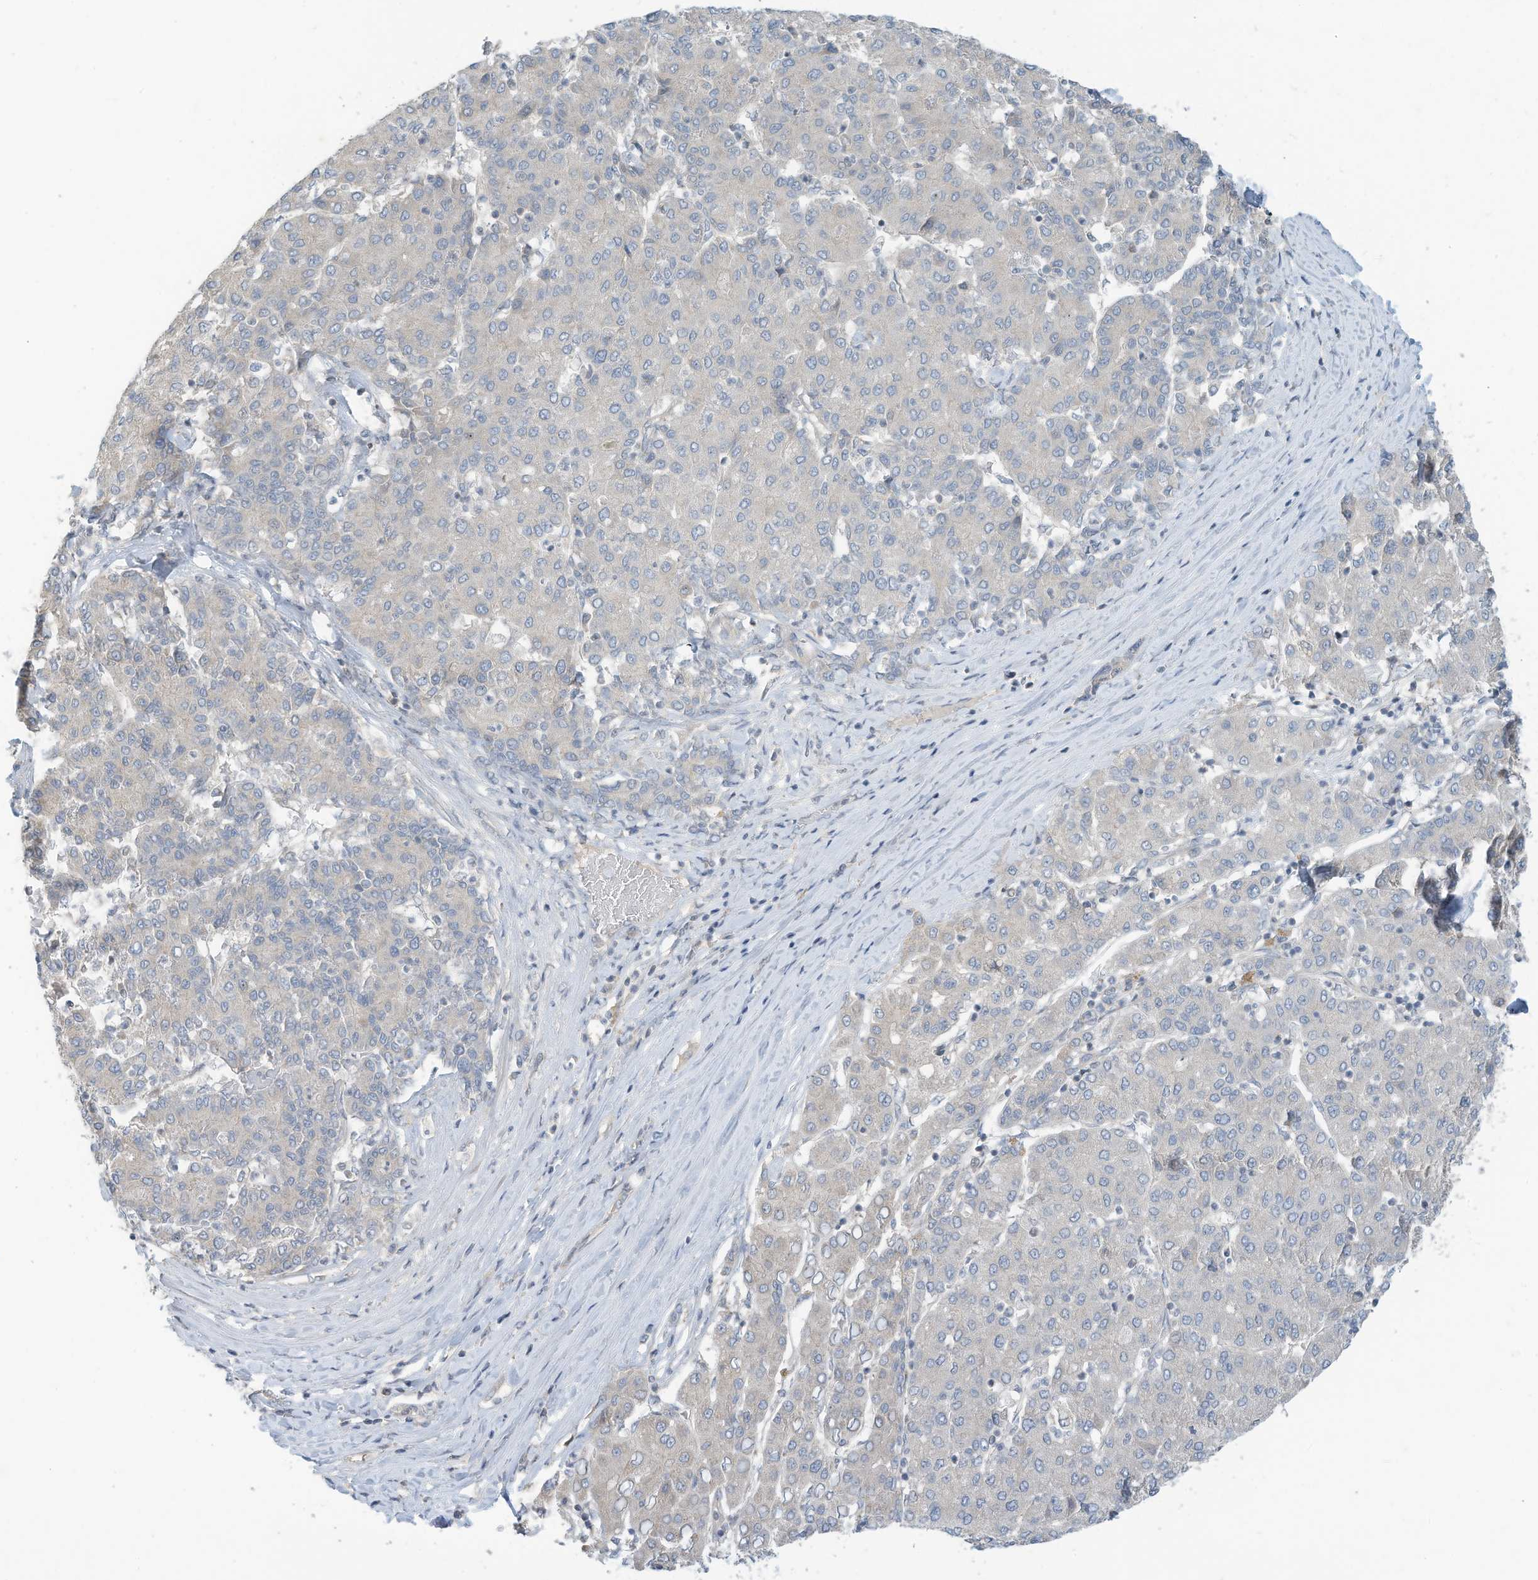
{"staining": {"intensity": "negative", "quantity": "none", "location": "none"}, "tissue": "liver cancer", "cell_type": "Tumor cells", "image_type": "cancer", "snomed": [{"axis": "morphology", "description": "Carcinoma, Hepatocellular, NOS"}, {"axis": "topography", "description": "Liver"}], "caption": "Liver hepatocellular carcinoma stained for a protein using immunohistochemistry displays no positivity tumor cells.", "gene": "SCGB1D2", "patient": {"sex": "male", "age": 65}}